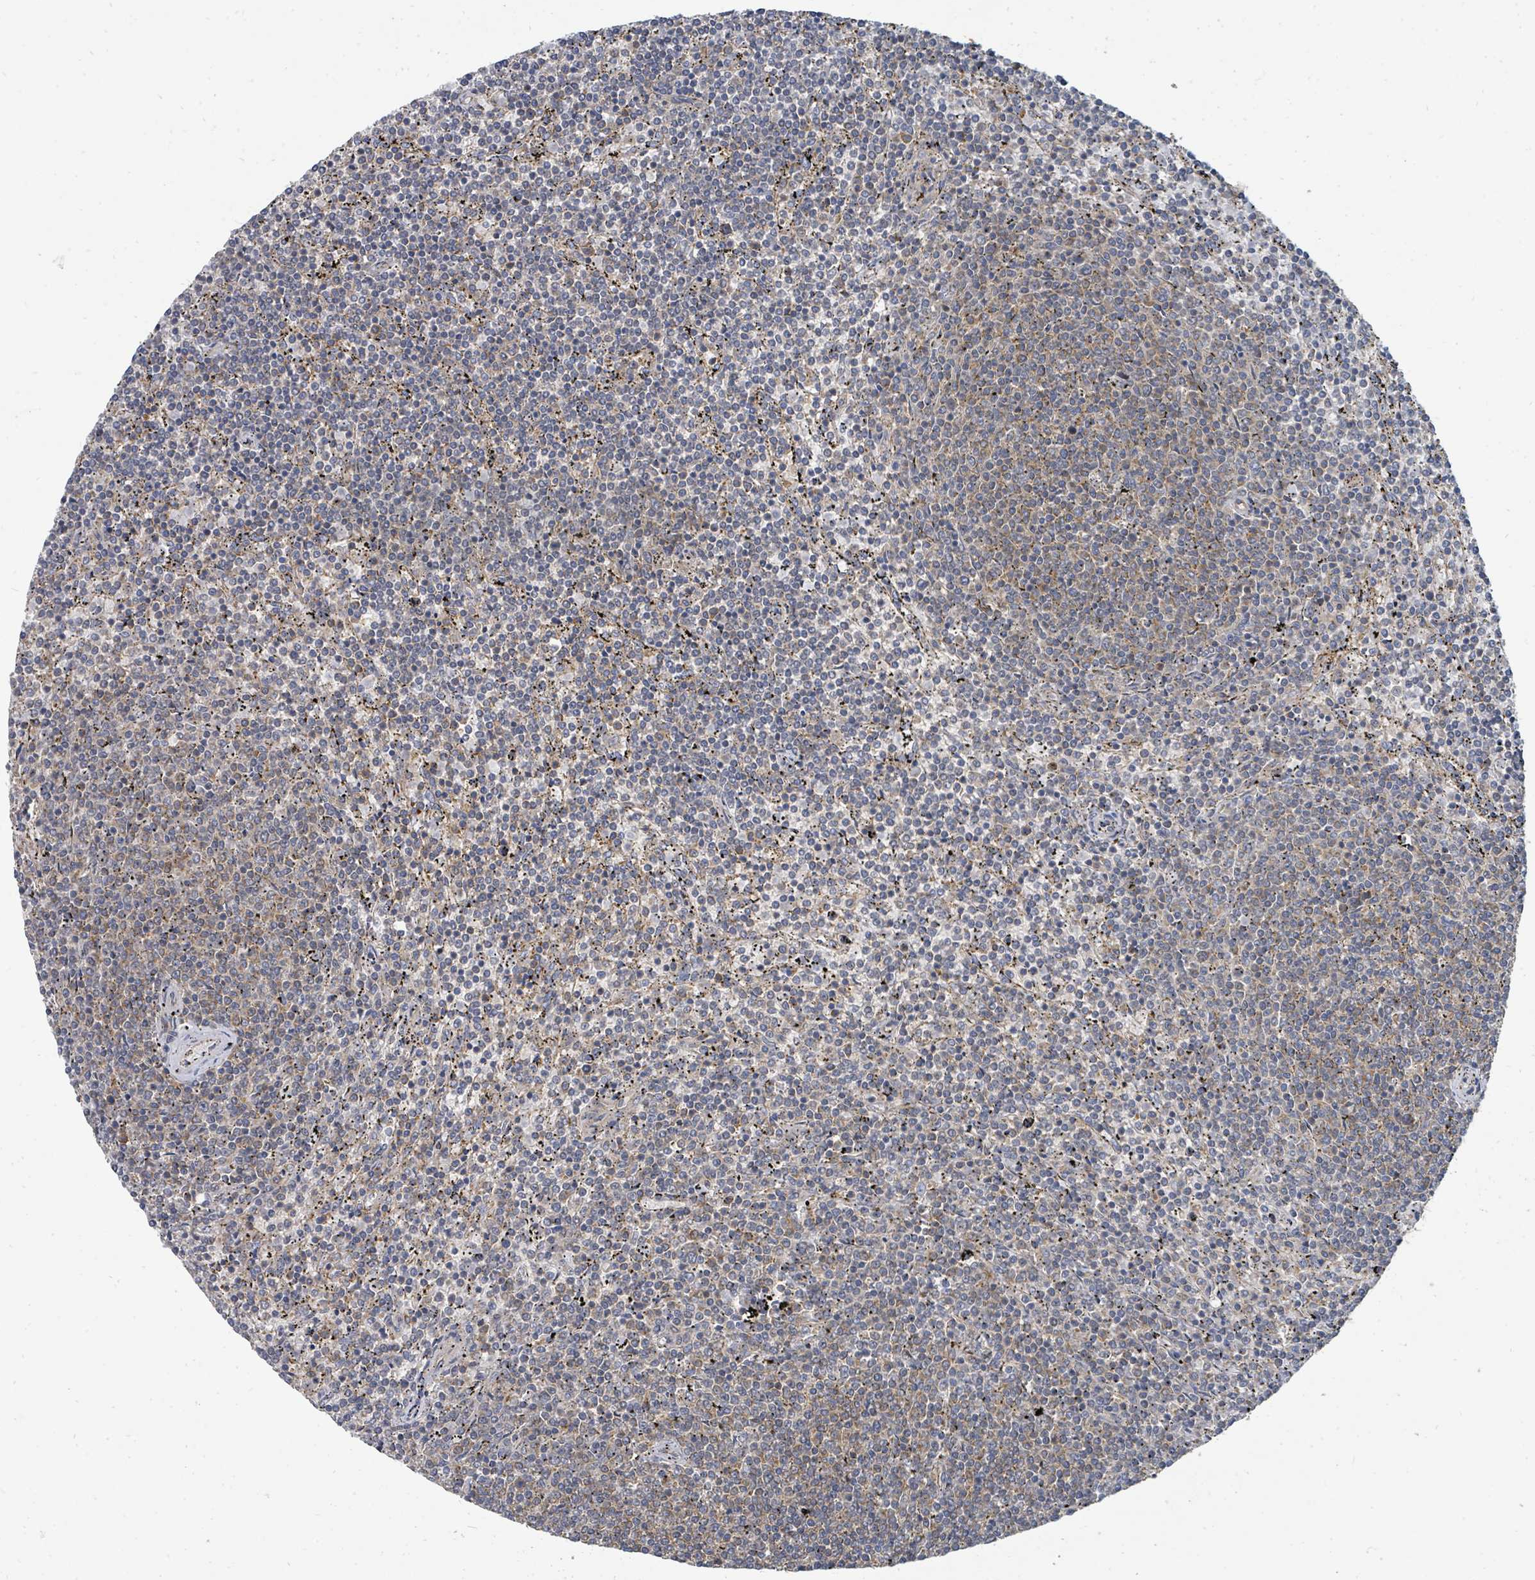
{"staining": {"intensity": "weak", "quantity": "25%-75%", "location": "cytoplasmic/membranous"}, "tissue": "lymphoma", "cell_type": "Tumor cells", "image_type": "cancer", "snomed": [{"axis": "morphology", "description": "Malignant lymphoma, non-Hodgkin's type, Low grade"}, {"axis": "topography", "description": "Spleen"}], "caption": "Immunohistochemistry photomicrograph of neoplastic tissue: low-grade malignant lymphoma, non-Hodgkin's type stained using IHC shows low levels of weak protein expression localized specifically in the cytoplasmic/membranous of tumor cells, appearing as a cytoplasmic/membranous brown color.", "gene": "BOLA2B", "patient": {"sex": "female", "age": 50}}